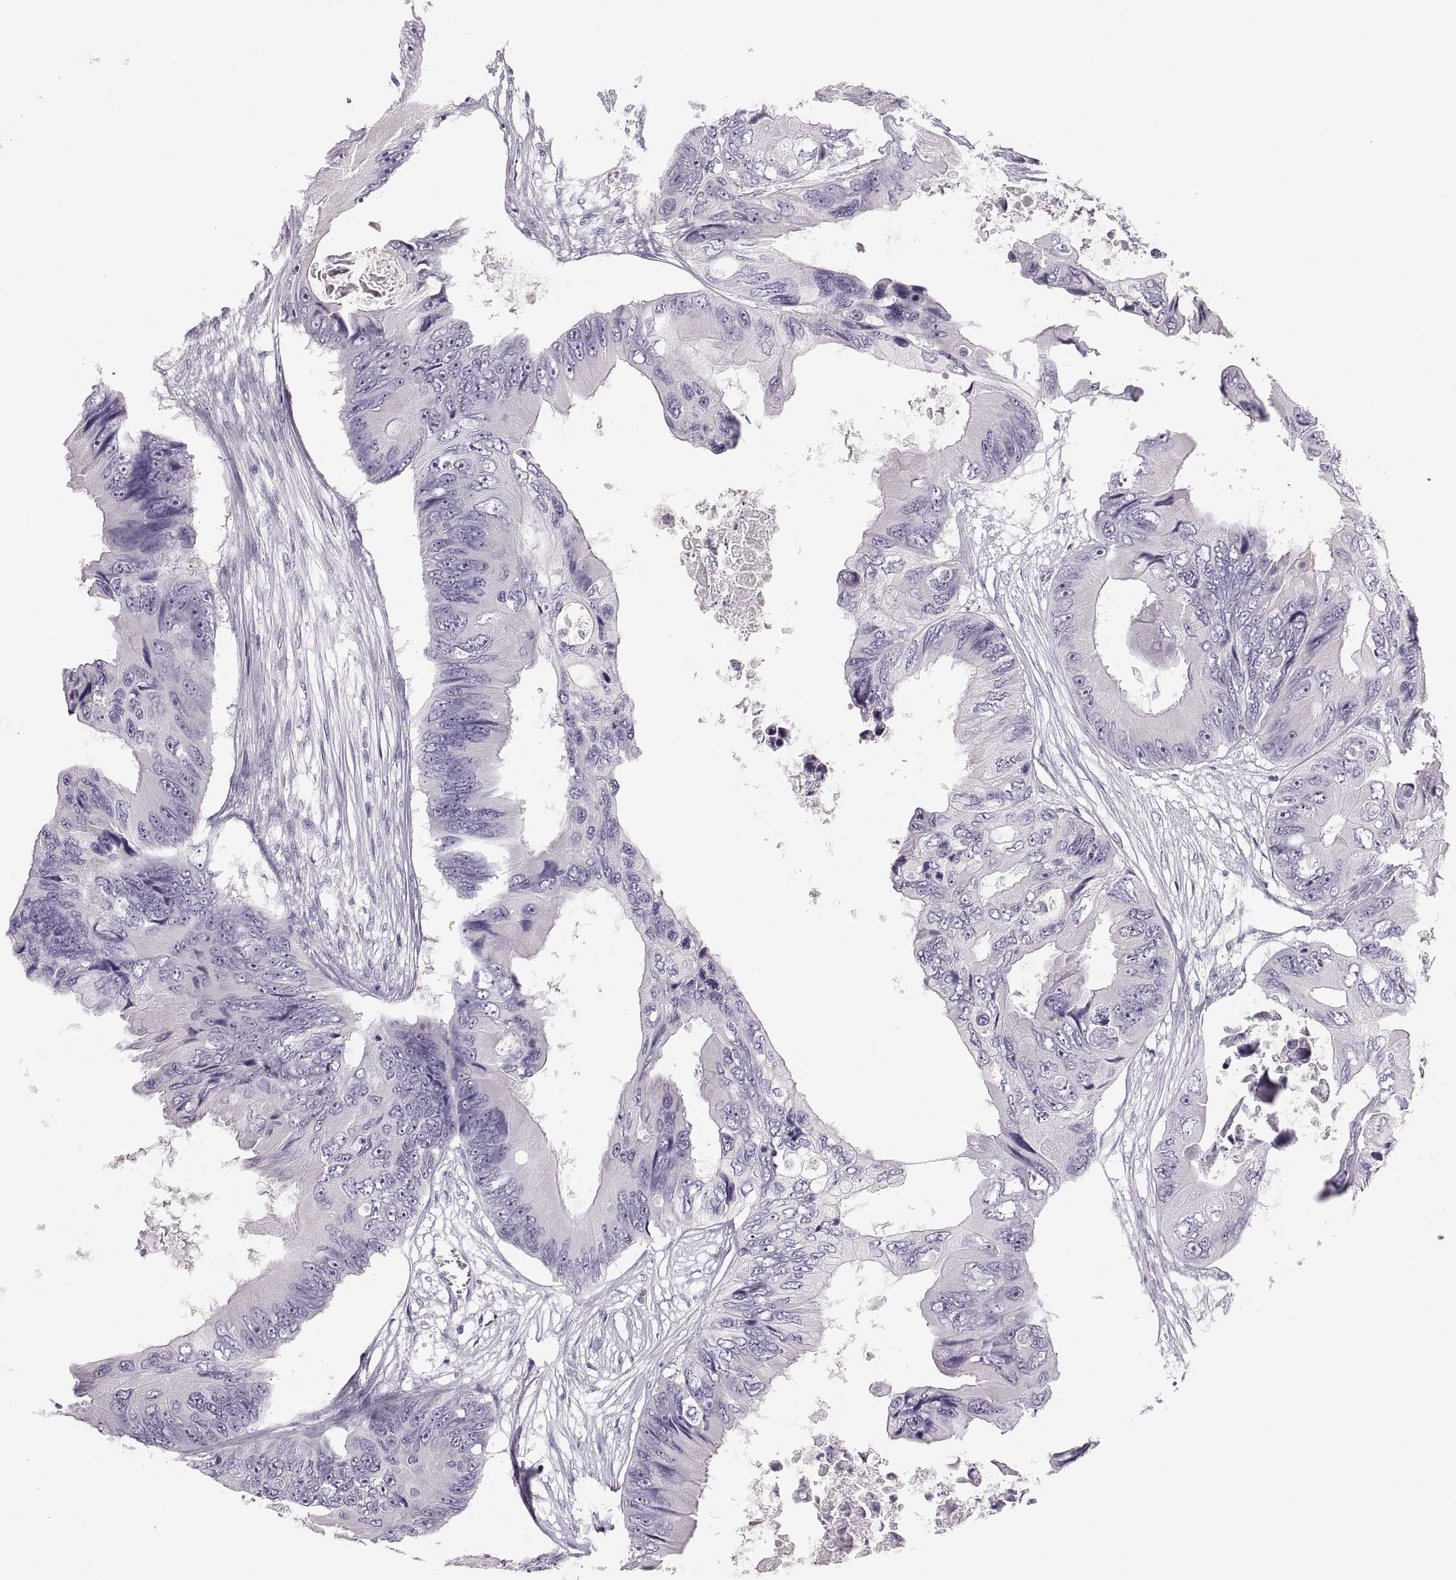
{"staining": {"intensity": "negative", "quantity": "none", "location": "none"}, "tissue": "colorectal cancer", "cell_type": "Tumor cells", "image_type": "cancer", "snomed": [{"axis": "morphology", "description": "Adenocarcinoma, NOS"}, {"axis": "topography", "description": "Rectum"}], "caption": "Tumor cells show no significant protein expression in colorectal adenocarcinoma.", "gene": "COL9A3", "patient": {"sex": "male", "age": 63}}